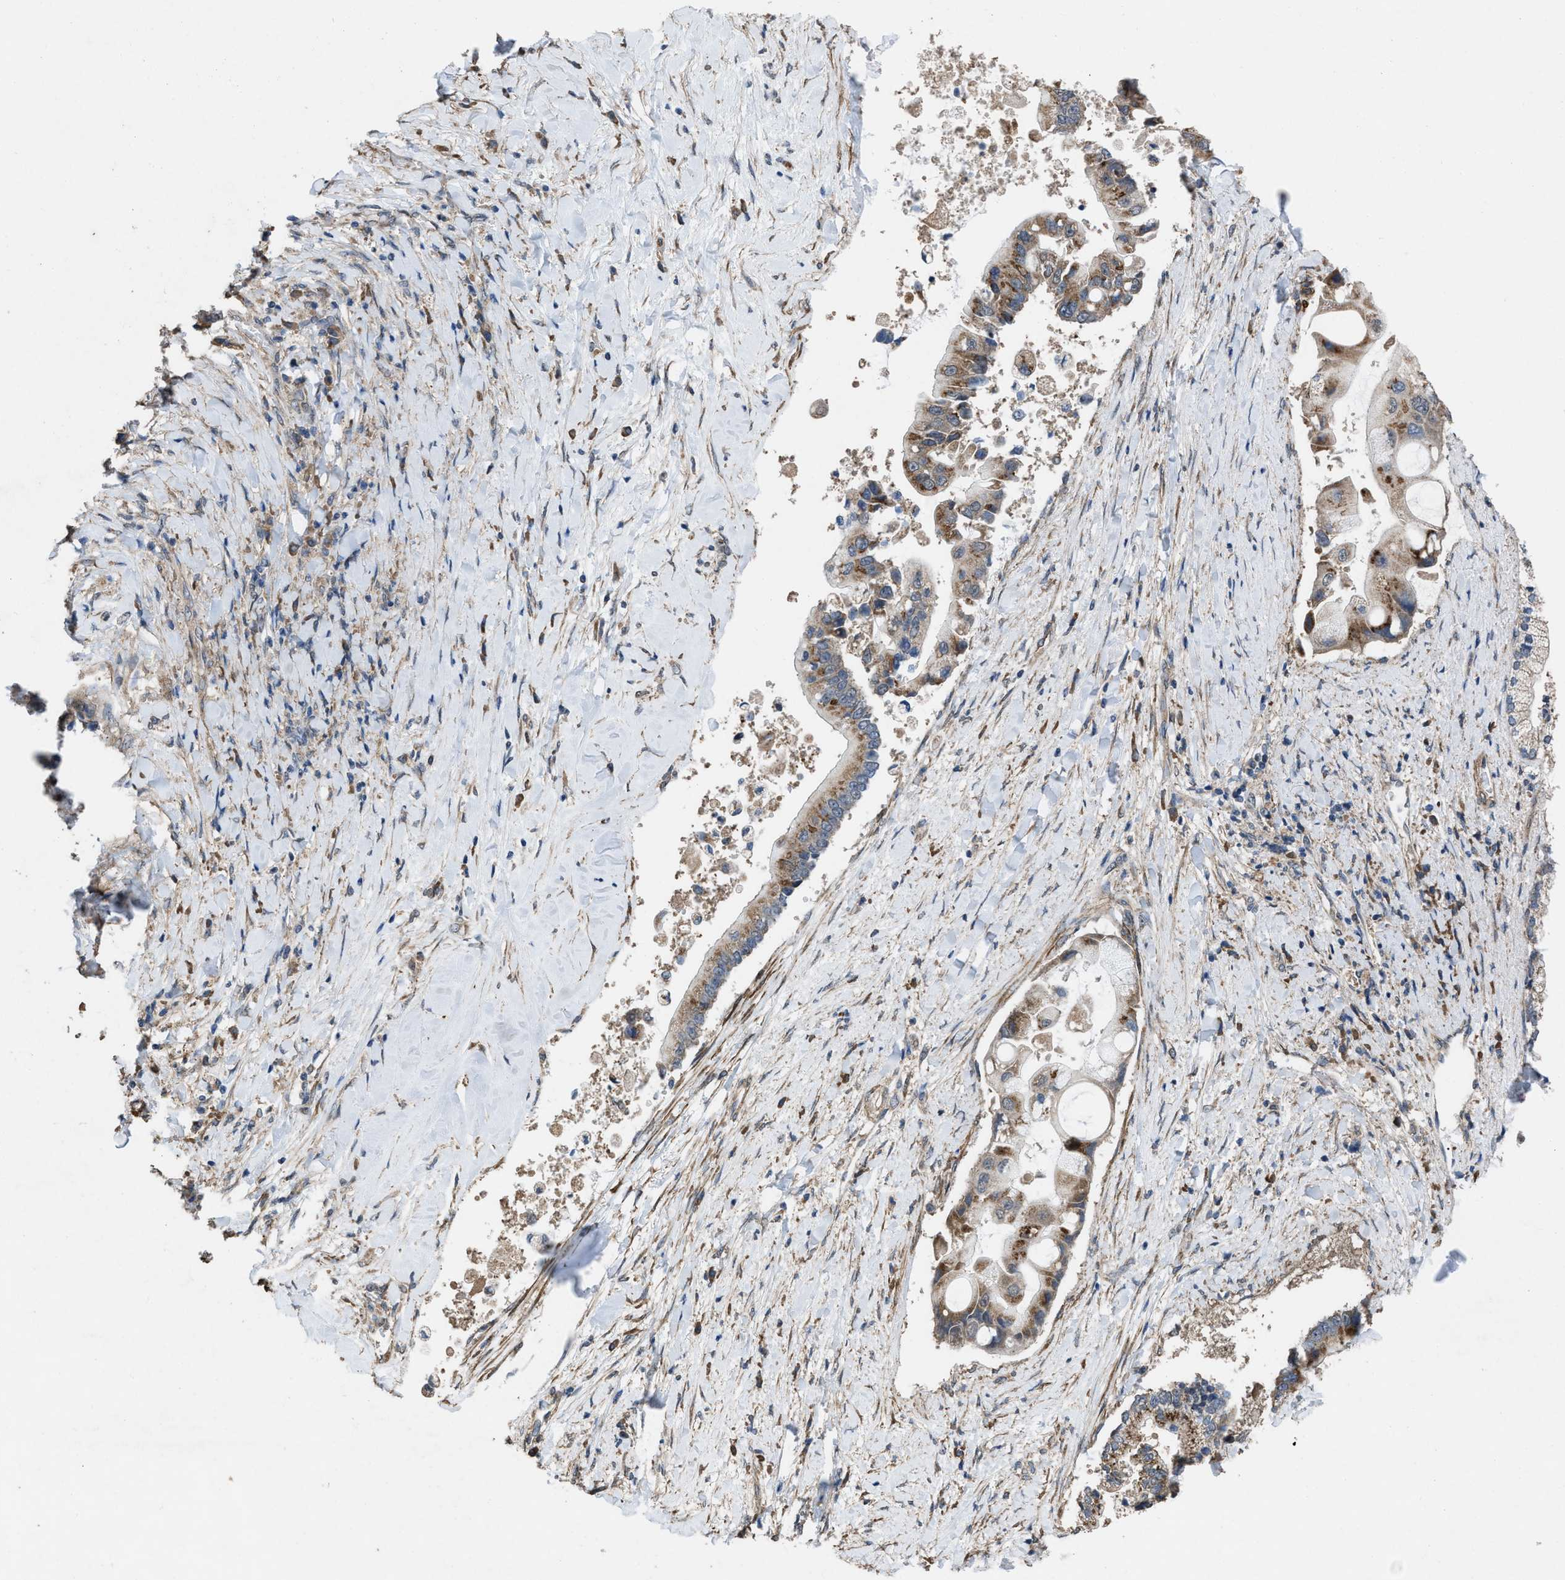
{"staining": {"intensity": "moderate", "quantity": ">75%", "location": "cytoplasmic/membranous"}, "tissue": "liver cancer", "cell_type": "Tumor cells", "image_type": "cancer", "snomed": [{"axis": "morphology", "description": "Cholangiocarcinoma"}, {"axis": "topography", "description": "Liver"}], "caption": "Moderate cytoplasmic/membranous staining for a protein is appreciated in approximately >75% of tumor cells of liver cancer using immunohistochemistry.", "gene": "ARL6", "patient": {"sex": "male", "age": 50}}